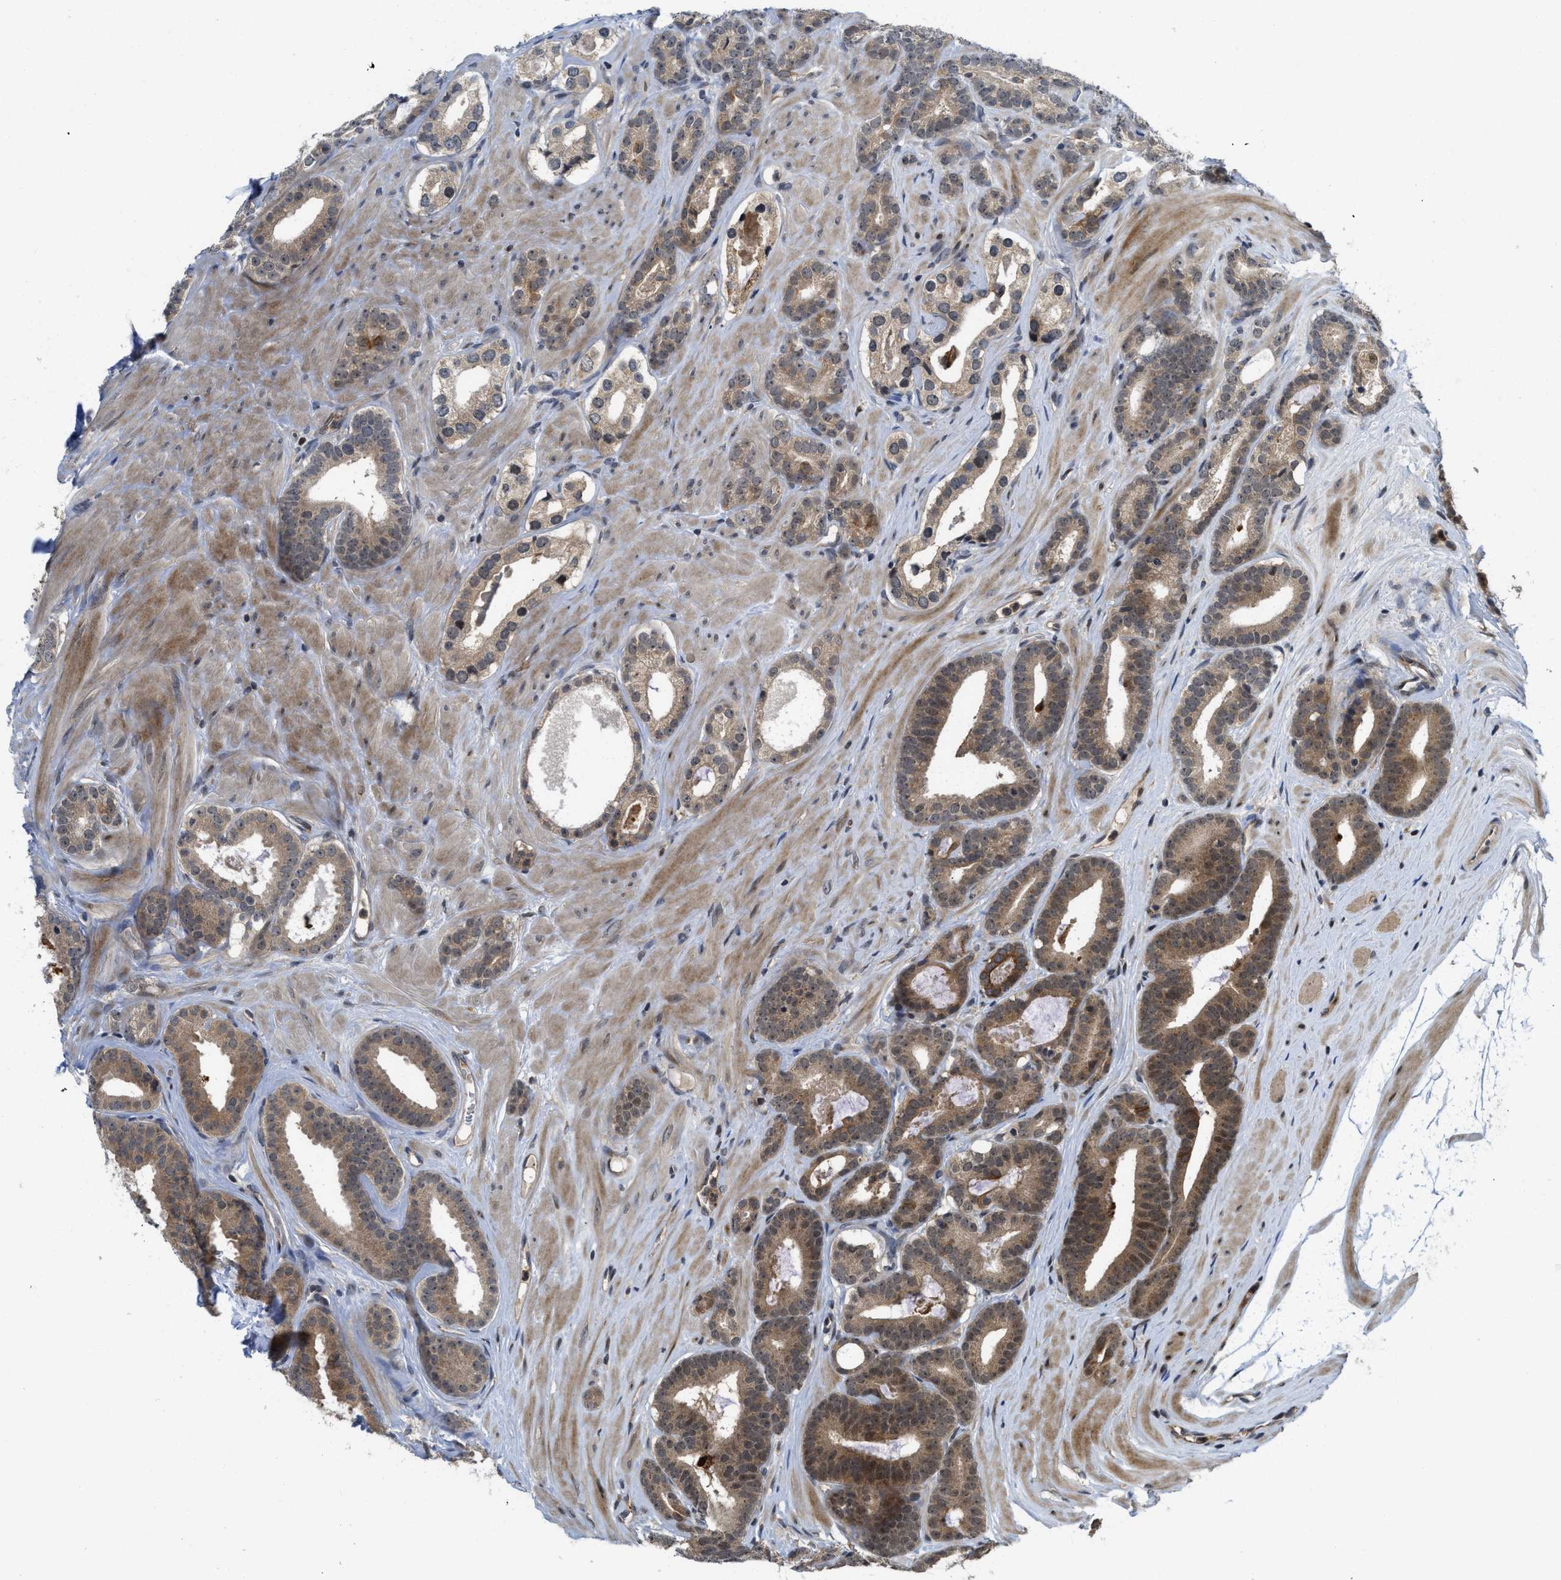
{"staining": {"intensity": "moderate", "quantity": ">75%", "location": "cytoplasmic/membranous"}, "tissue": "prostate cancer", "cell_type": "Tumor cells", "image_type": "cancer", "snomed": [{"axis": "morphology", "description": "Adenocarcinoma, High grade"}, {"axis": "topography", "description": "Prostate"}], "caption": "A histopathology image showing moderate cytoplasmic/membranous expression in approximately >75% of tumor cells in prostate adenocarcinoma (high-grade), as visualized by brown immunohistochemical staining.", "gene": "DNAJC28", "patient": {"sex": "male", "age": 60}}